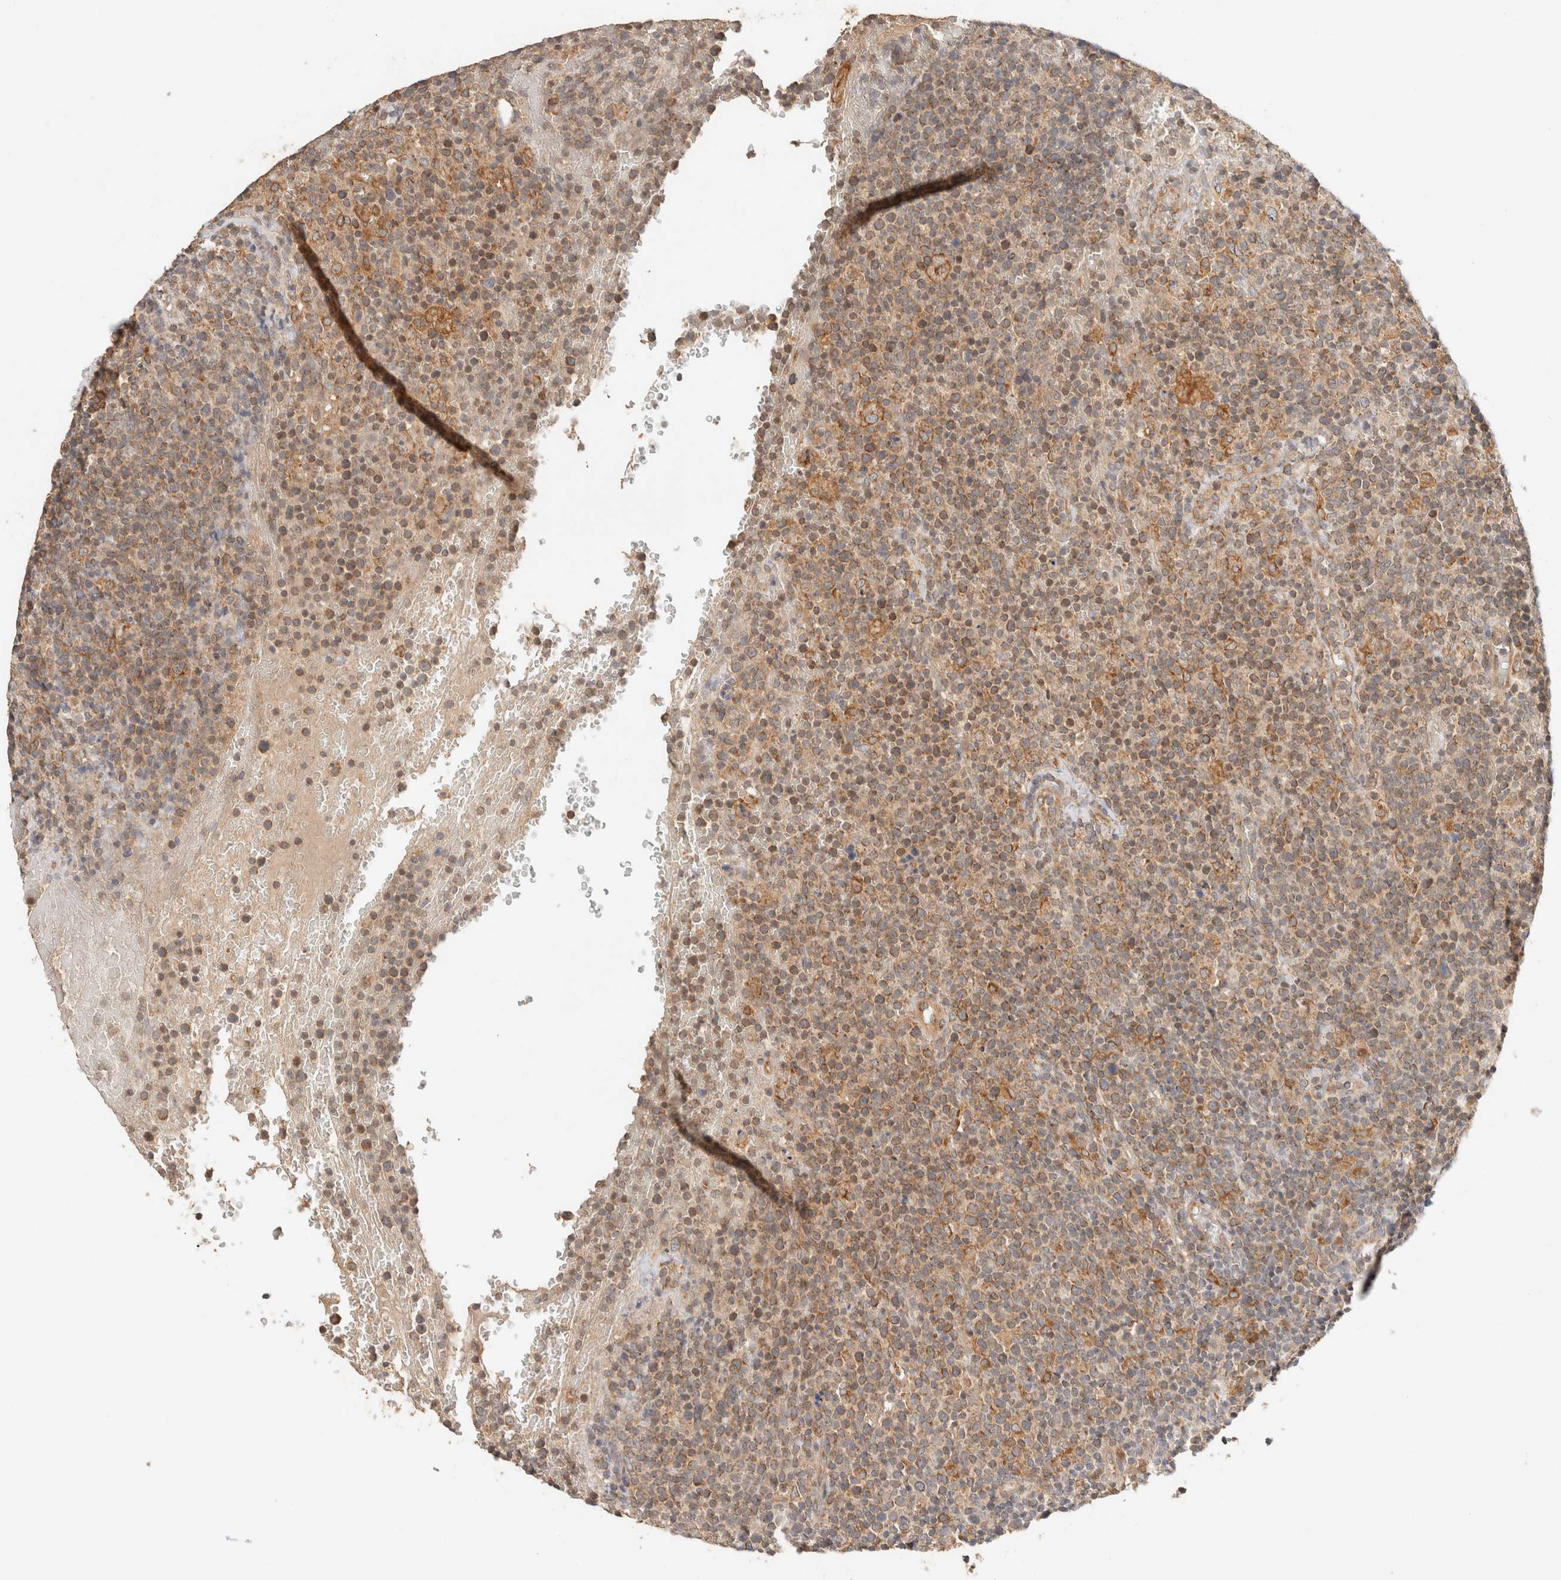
{"staining": {"intensity": "moderate", "quantity": "<25%", "location": "cytoplasmic/membranous"}, "tissue": "lymphoma", "cell_type": "Tumor cells", "image_type": "cancer", "snomed": [{"axis": "morphology", "description": "Malignant lymphoma, non-Hodgkin's type, High grade"}, {"axis": "topography", "description": "Lymph node"}], "caption": "Brown immunohistochemical staining in human lymphoma displays moderate cytoplasmic/membranous staining in about <25% of tumor cells.", "gene": "TACC1", "patient": {"sex": "male", "age": 61}}